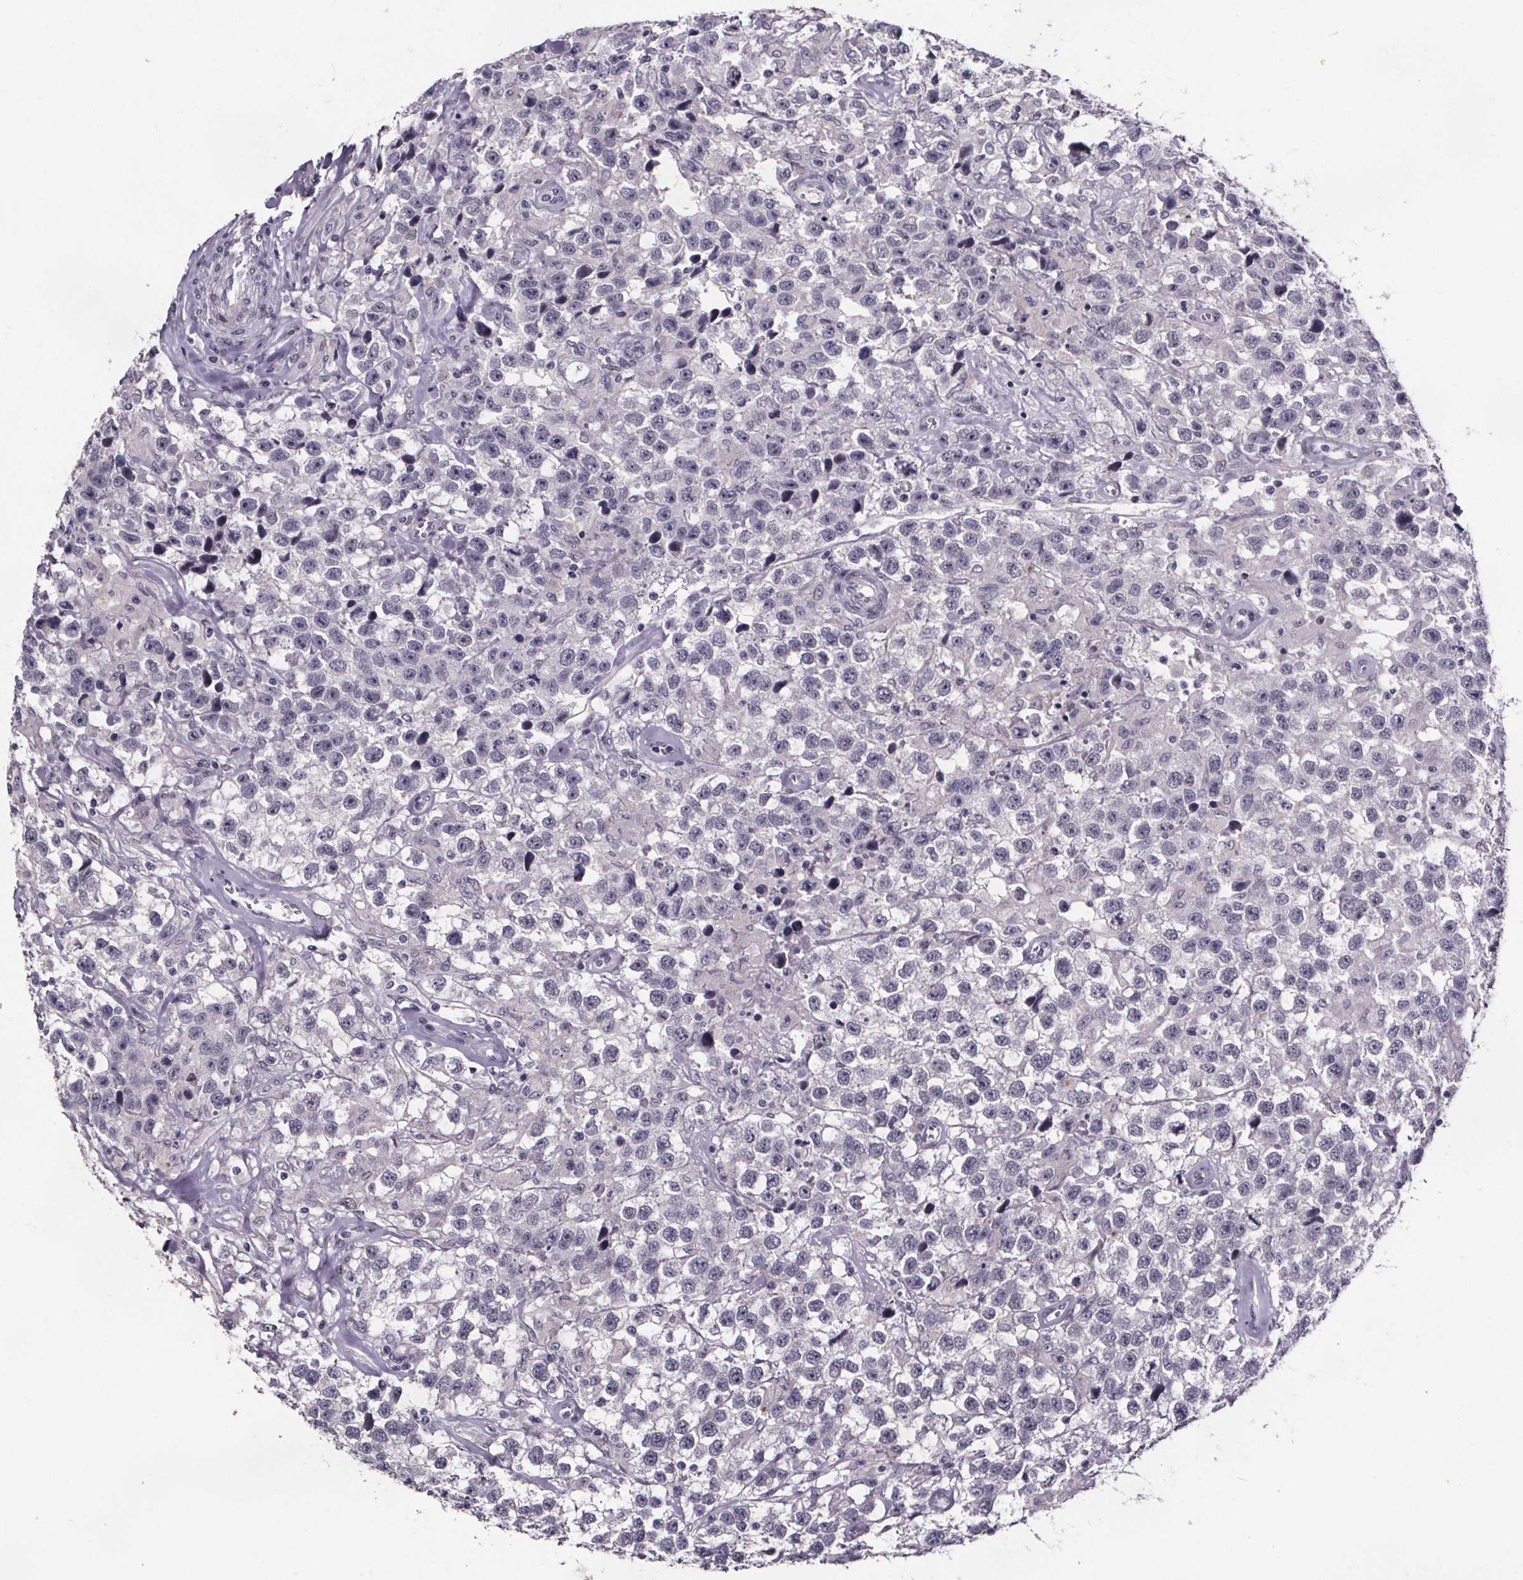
{"staining": {"intensity": "negative", "quantity": "none", "location": "none"}, "tissue": "testis cancer", "cell_type": "Tumor cells", "image_type": "cancer", "snomed": [{"axis": "morphology", "description": "Seminoma, NOS"}, {"axis": "topography", "description": "Testis"}], "caption": "Testis cancer (seminoma) was stained to show a protein in brown. There is no significant positivity in tumor cells.", "gene": "AR", "patient": {"sex": "male", "age": 43}}